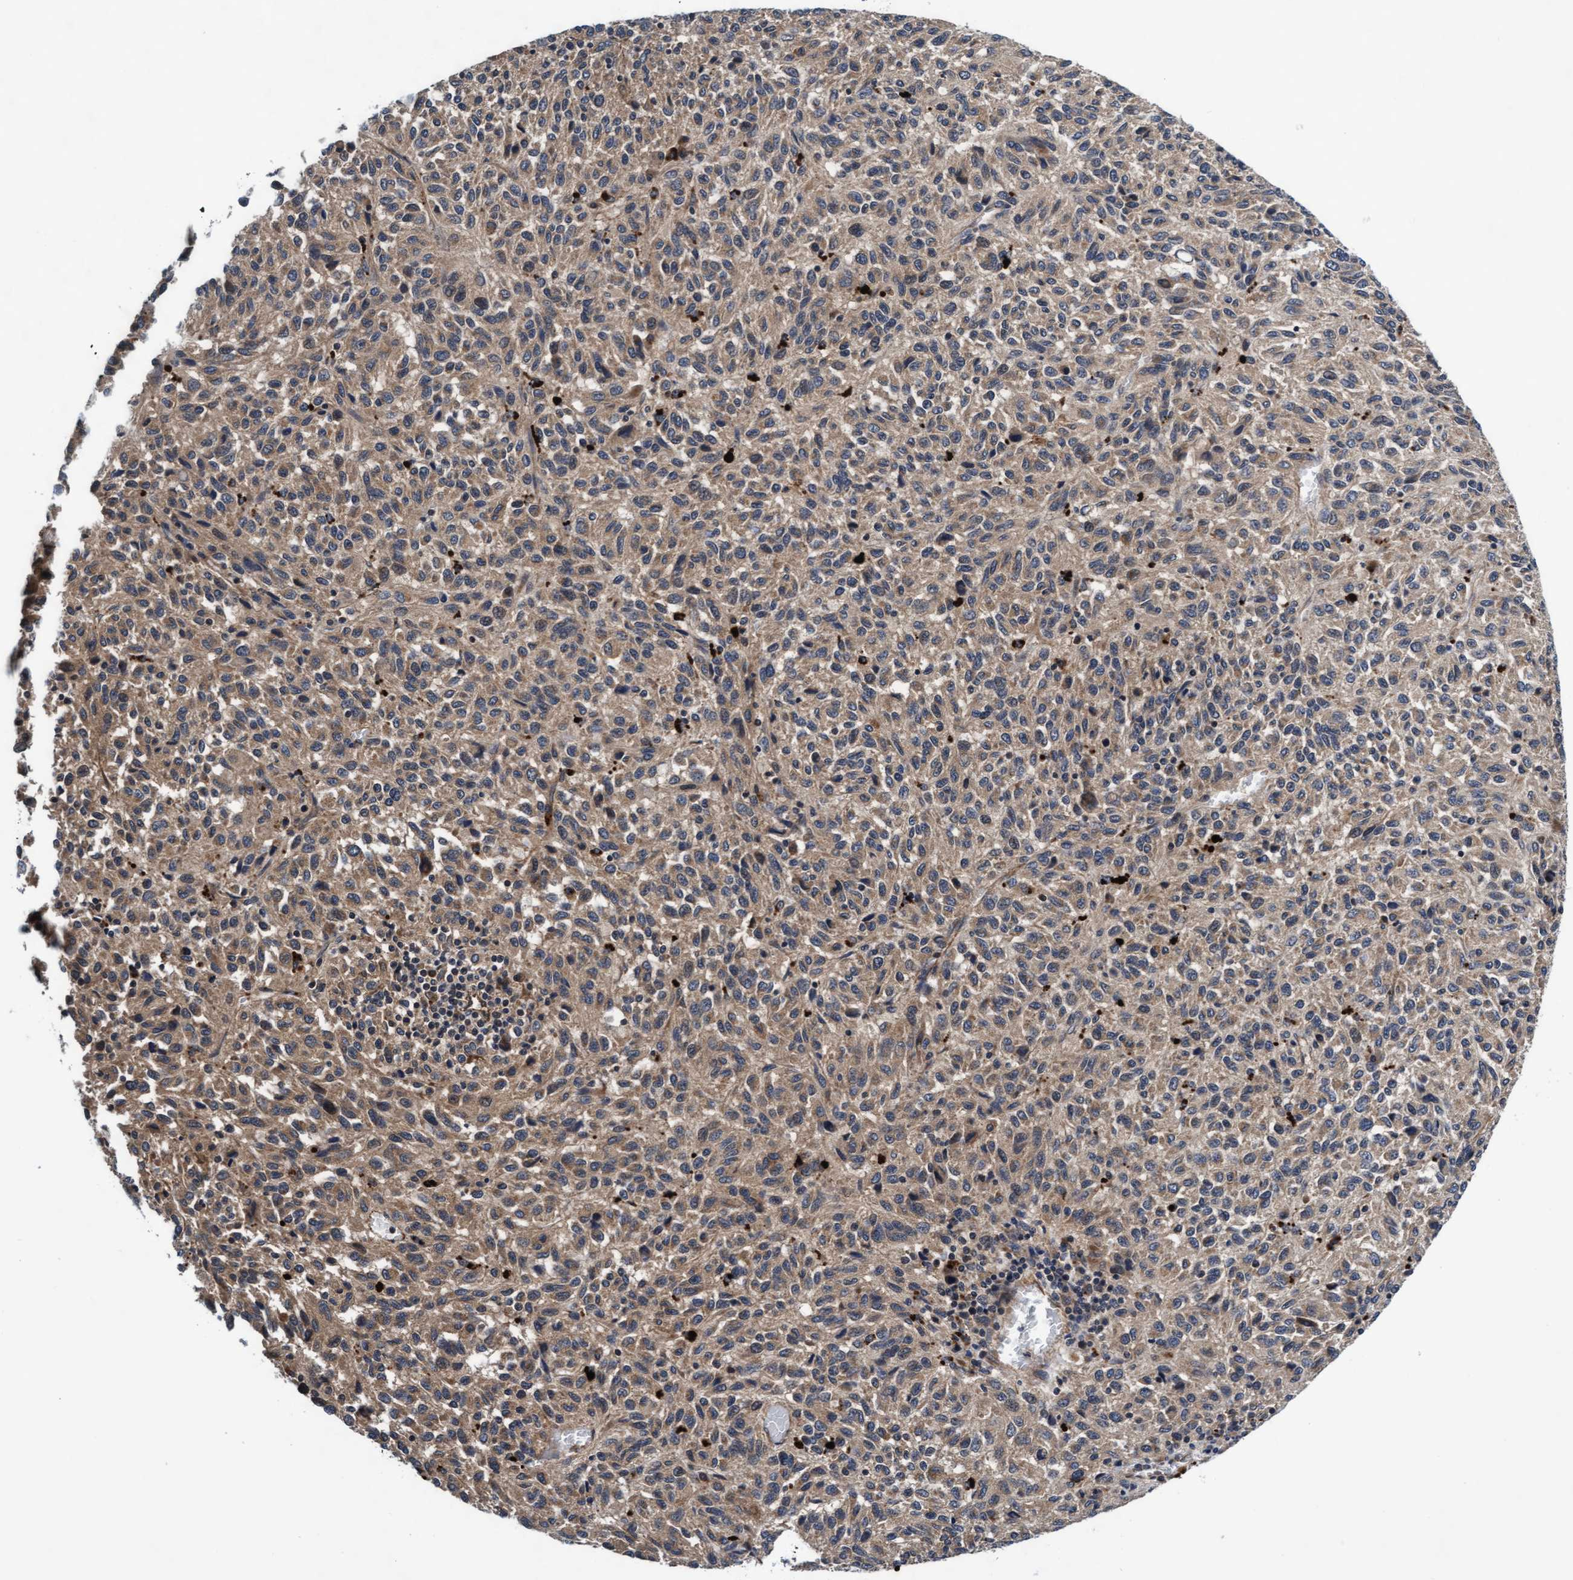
{"staining": {"intensity": "weak", "quantity": ">75%", "location": "cytoplasmic/membranous"}, "tissue": "melanoma", "cell_type": "Tumor cells", "image_type": "cancer", "snomed": [{"axis": "morphology", "description": "Malignant melanoma, Metastatic site"}, {"axis": "topography", "description": "Lung"}], "caption": "Immunohistochemical staining of melanoma demonstrates weak cytoplasmic/membranous protein positivity in approximately >75% of tumor cells.", "gene": "EFCAB13", "patient": {"sex": "male", "age": 64}}